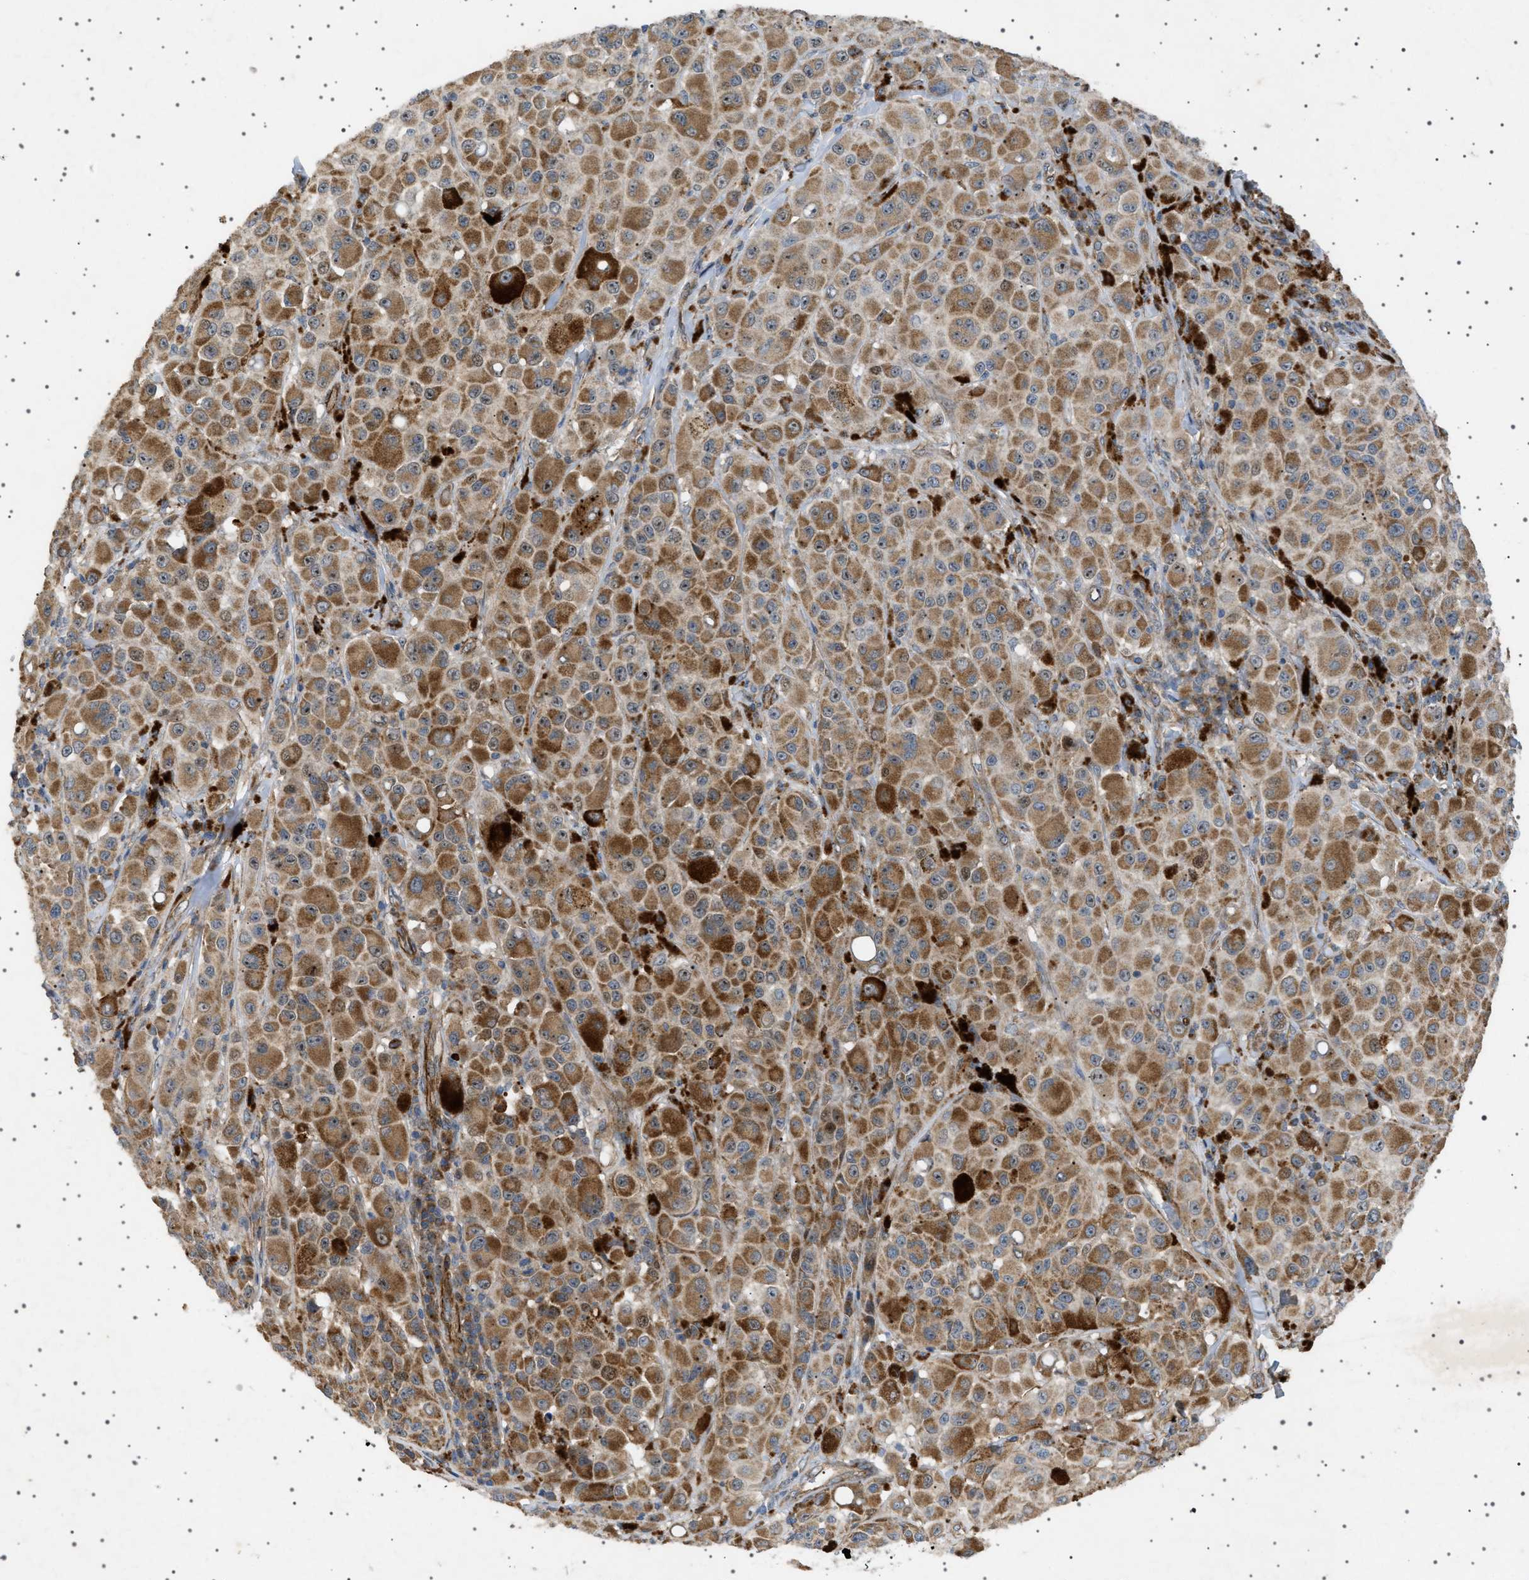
{"staining": {"intensity": "moderate", "quantity": ">75%", "location": "cytoplasmic/membranous"}, "tissue": "melanoma", "cell_type": "Tumor cells", "image_type": "cancer", "snomed": [{"axis": "morphology", "description": "Malignant melanoma, NOS"}, {"axis": "topography", "description": "Skin"}], "caption": "The image demonstrates a brown stain indicating the presence of a protein in the cytoplasmic/membranous of tumor cells in melanoma.", "gene": "CCDC186", "patient": {"sex": "male", "age": 84}}